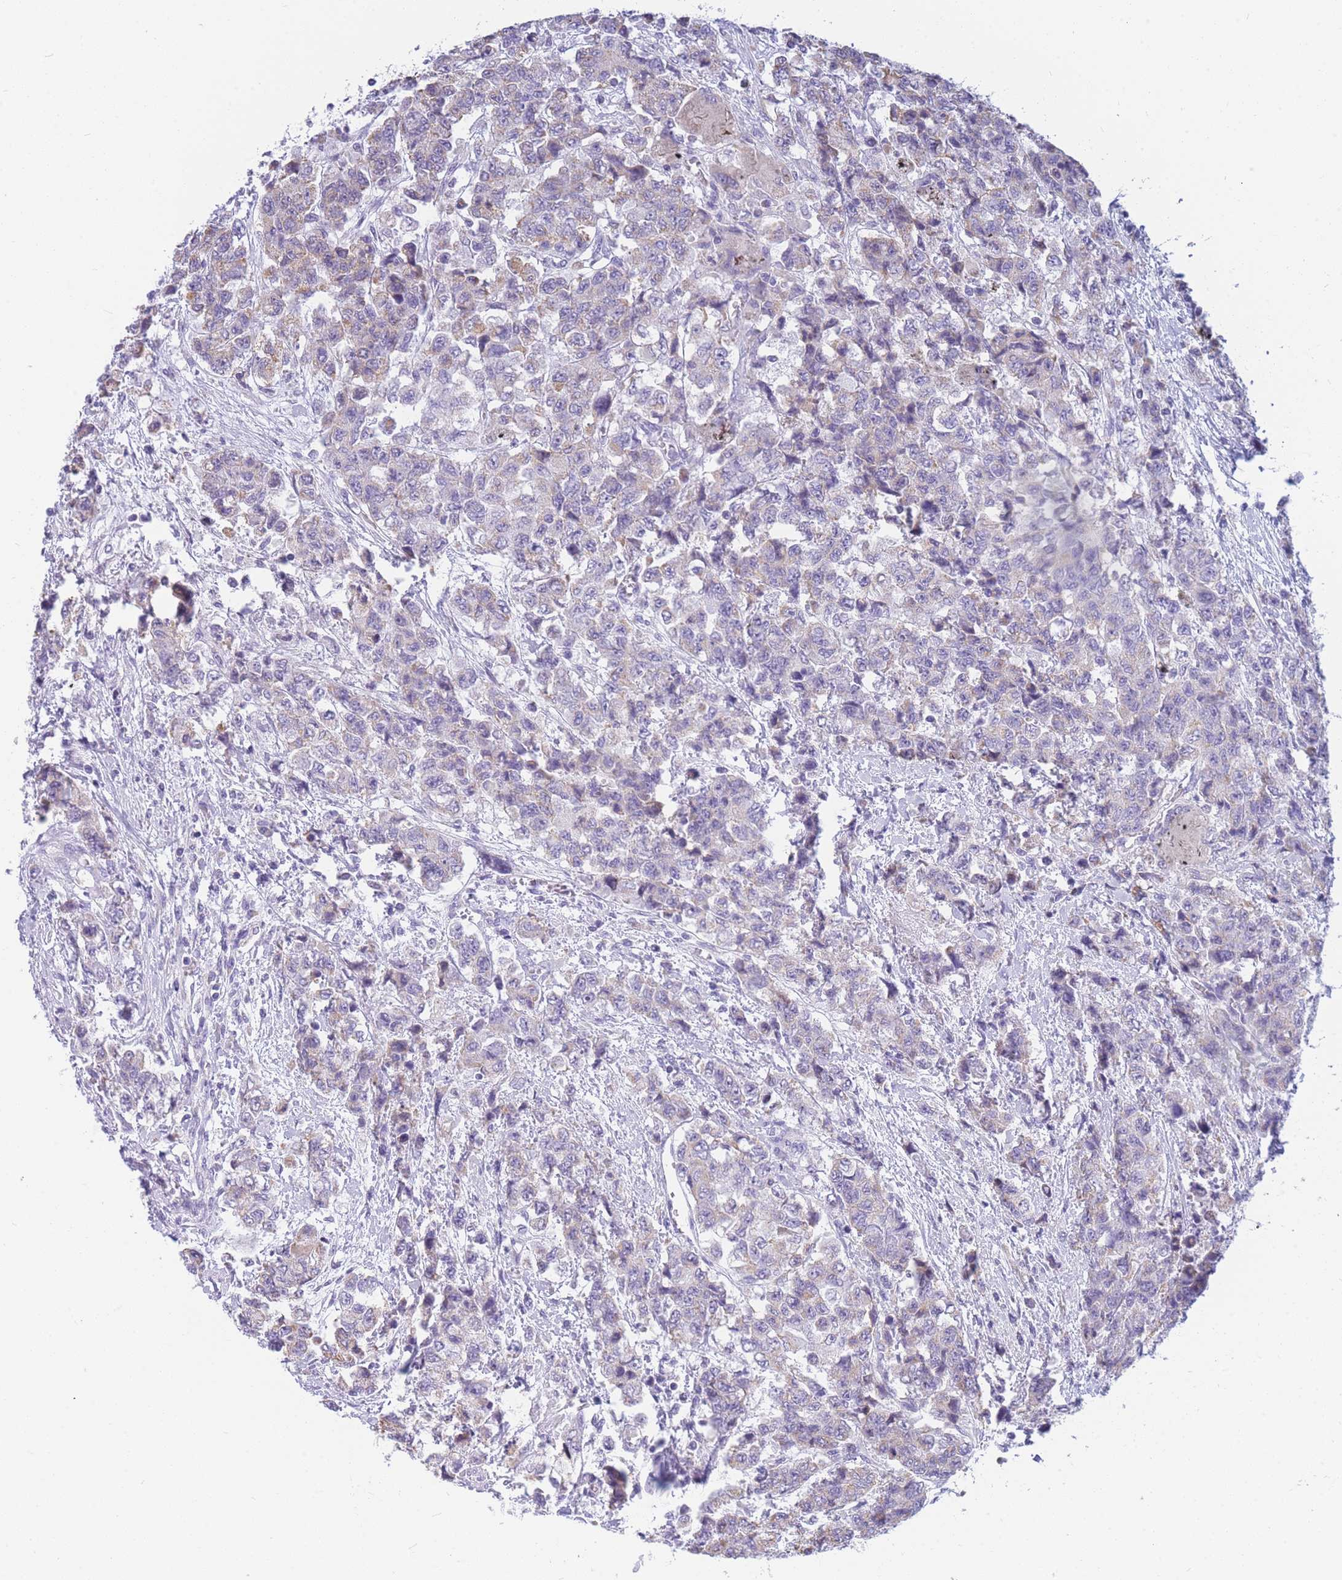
{"staining": {"intensity": "negative", "quantity": "none", "location": "none"}, "tissue": "urothelial cancer", "cell_type": "Tumor cells", "image_type": "cancer", "snomed": [{"axis": "morphology", "description": "Urothelial carcinoma, High grade"}, {"axis": "topography", "description": "Urinary bladder"}], "caption": "High-grade urothelial carcinoma stained for a protein using immunohistochemistry (IHC) exhibits no expression tumor cells.", "gene": "DHRS11", "patient": {"sex": "female", "age": 78}}